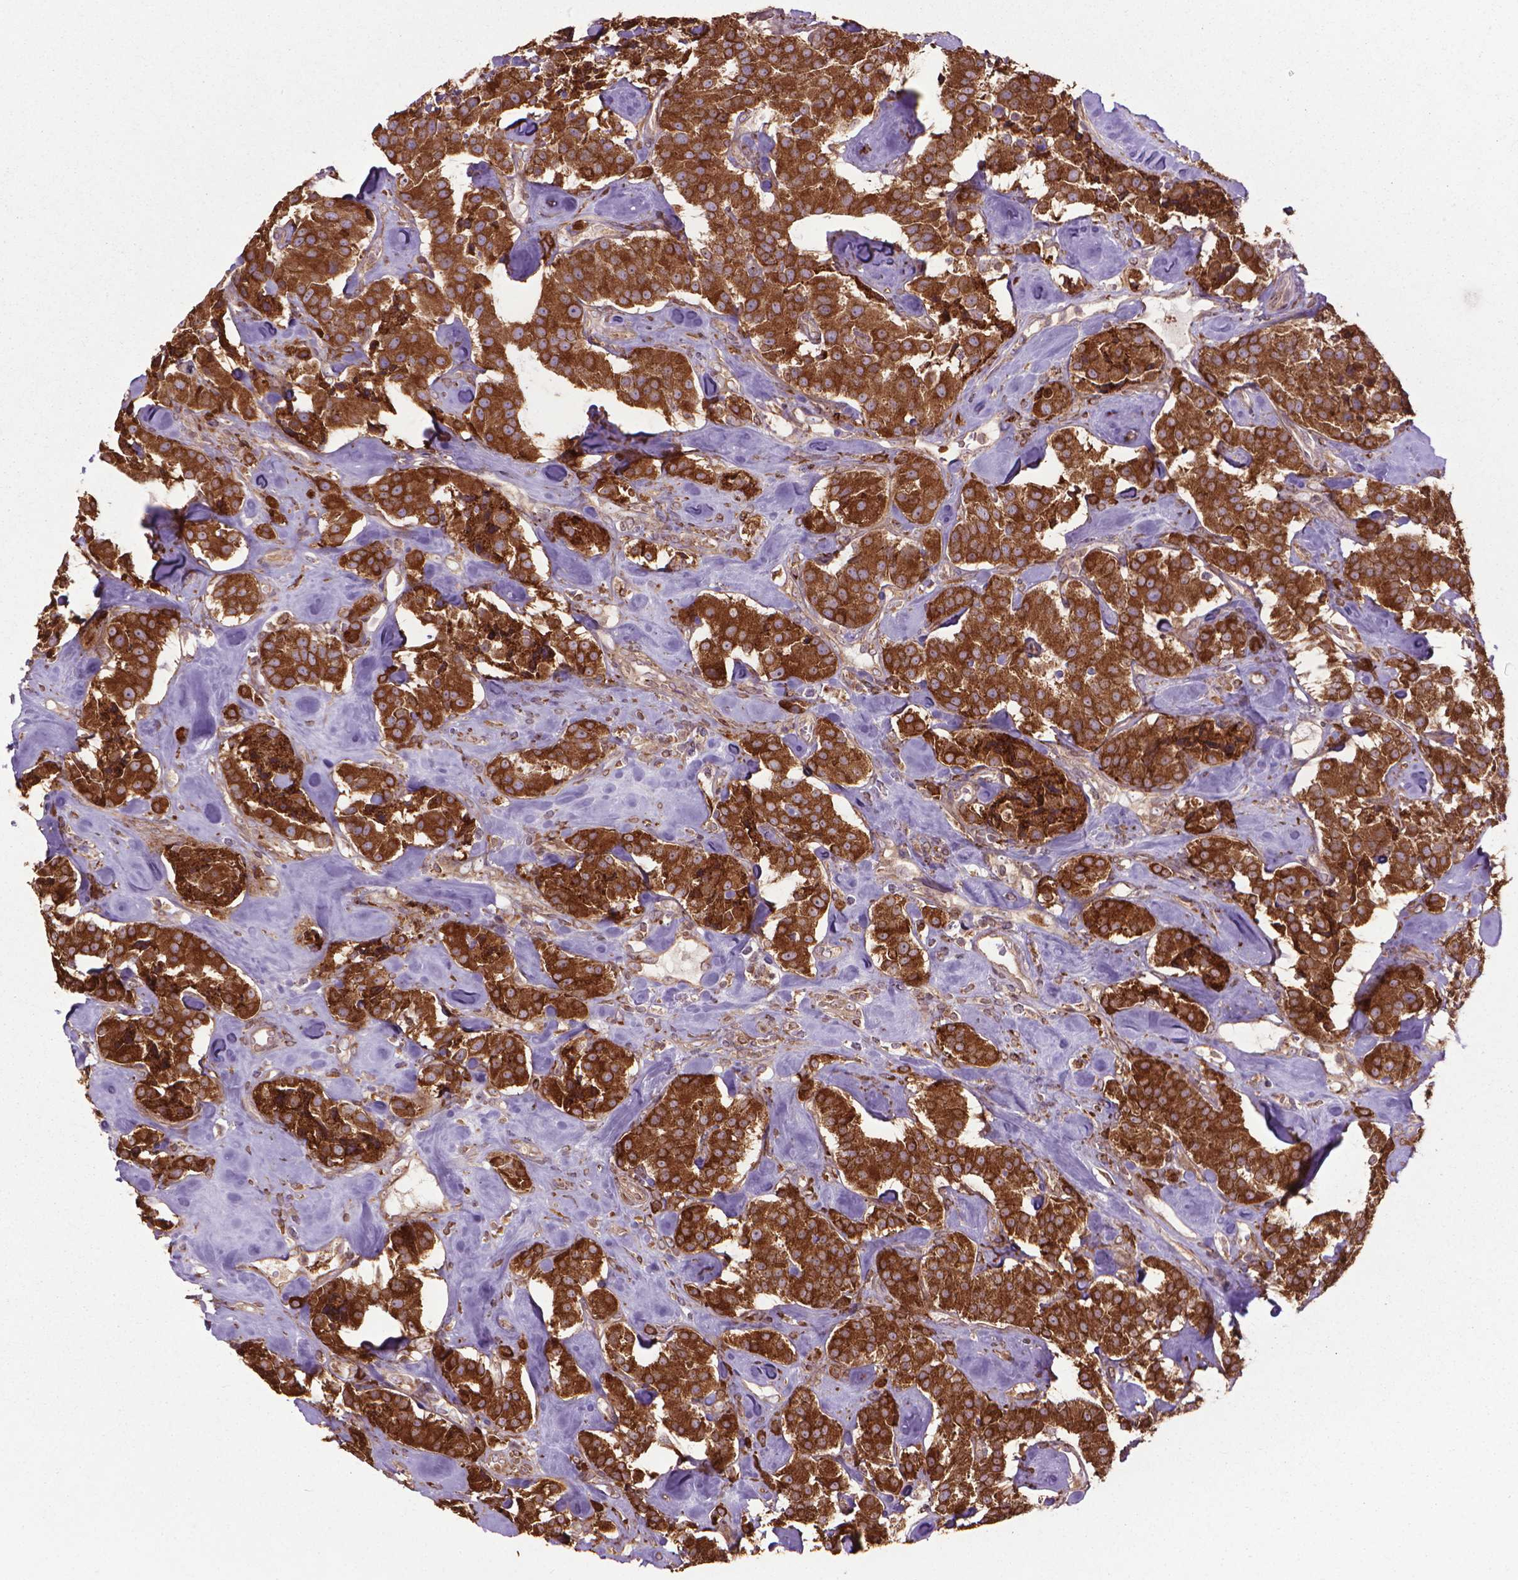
{"staining": {"intensity": "strong", "quantity": ">75%", "location": "cytoplasmic/membranous"}, "tissue": "carcinoid", "cell_type": "Tumor cells", "image_type": "cancer", "snomed": [{"axis": "morphology", "description": "Carcinoid, malignant, NOS"}, {"axis": "topography", "description": "Pancreas"}], "caption": "Immunohistochemistry of human carcinoid (malignant) exhibits high levels of strong cytoplasmic/membranous staining in approximately >75% of tumor cells.", "gene": "GAS1", "patient": {"sex": "male", "age": 41}}